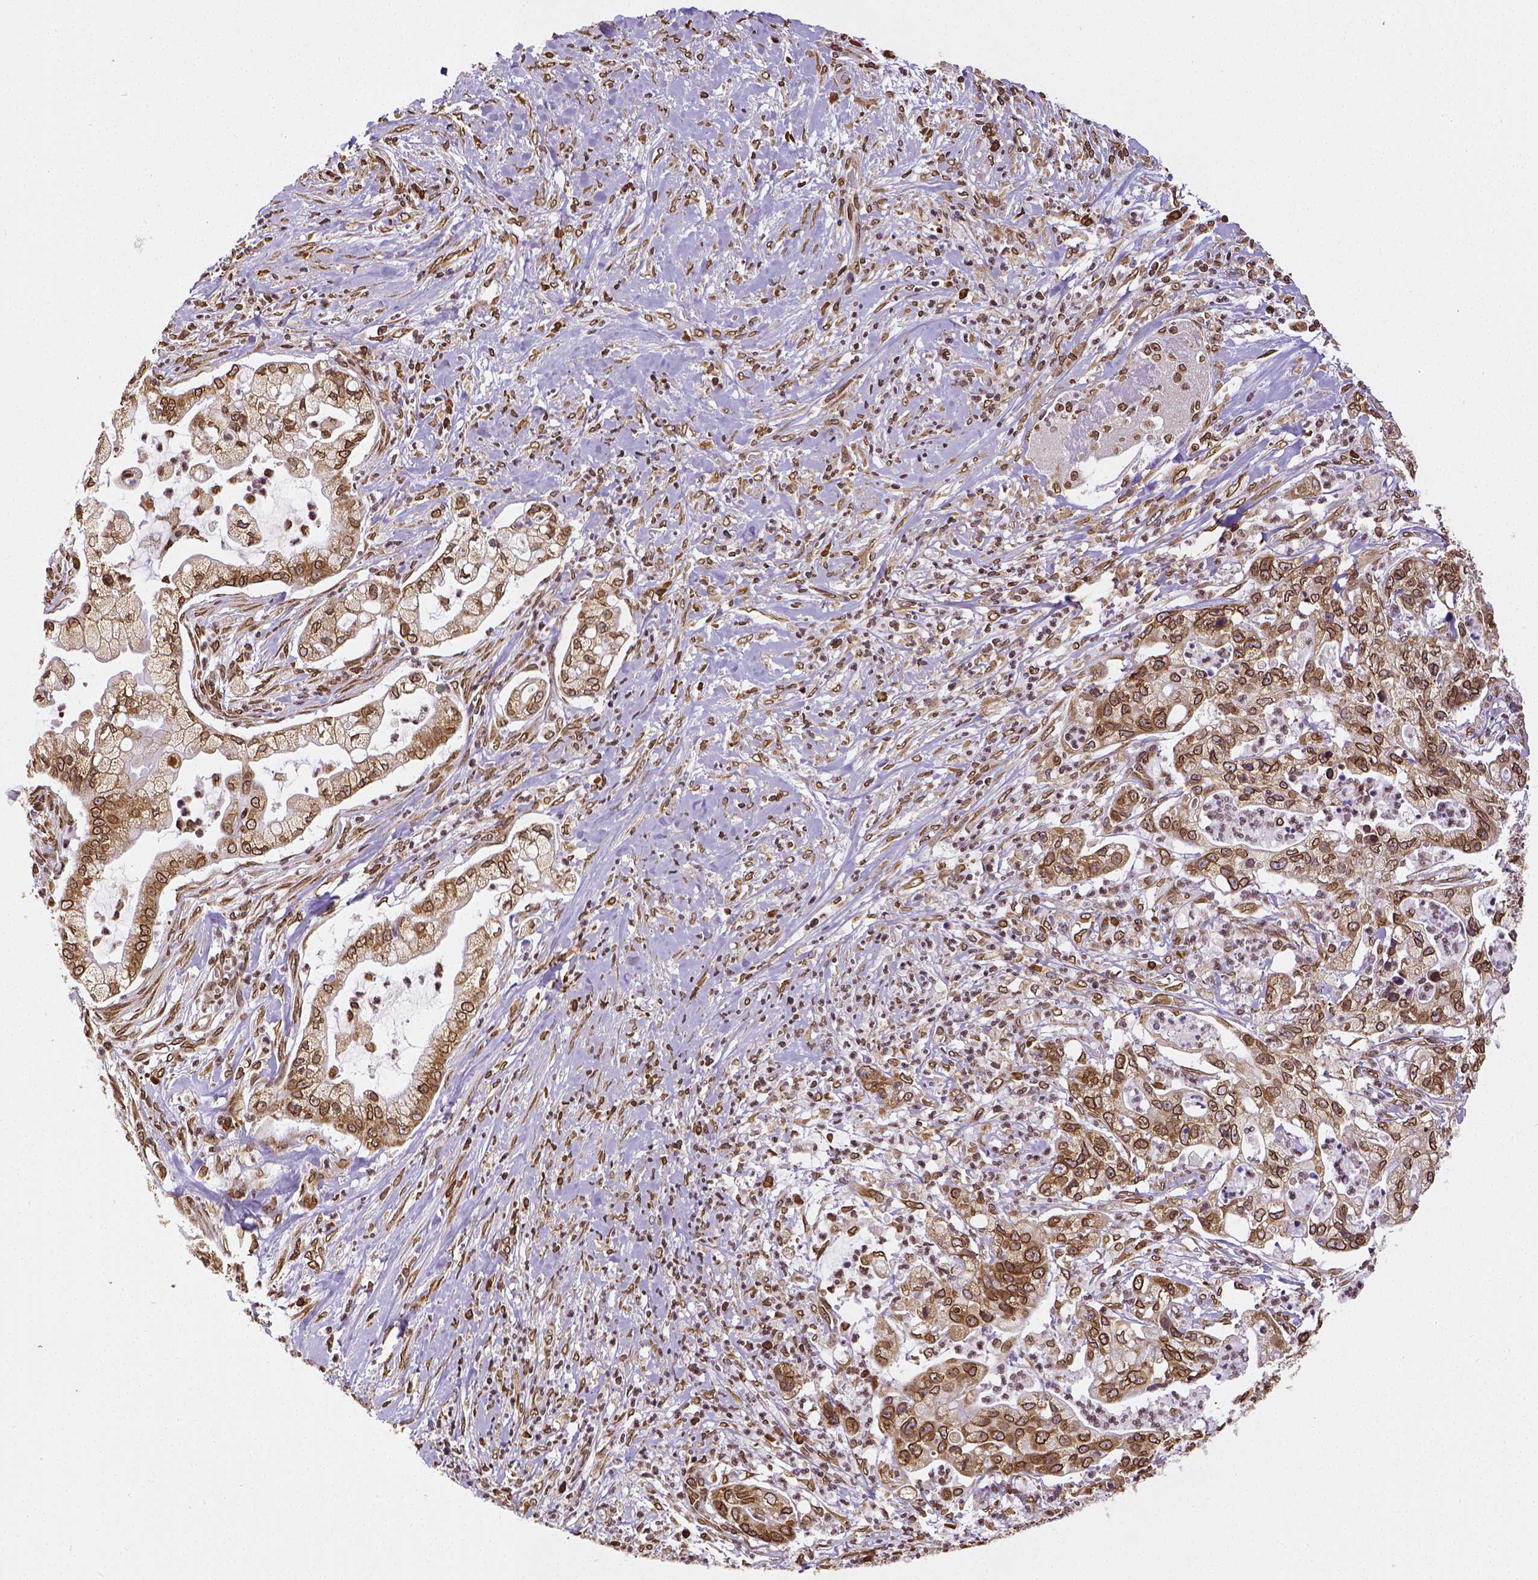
{"staining": {"intensity": "strong", "quantity": ">75%", "location": "cytoplasmic/membranous,nuclear"}, "tissue": "pancreatic cancer", "cell_type": "Tumor cells", "image_type": "cancer", "snomed": [{"axis": "morphology", "description": "Adenocarcinoma, NOS"}, {"axis": "topography", "description": "Pancreas"}], "caption": "Strong cytoplasmic/membranous and nuclear staining is appreciated in about >75% of tumor cells in pancreatic cancer. (brown staining indicates protein expression, while blue staining denotes nuclei).", "gene": "MTDH", "patient": {"sex": "female", "age": 69}}